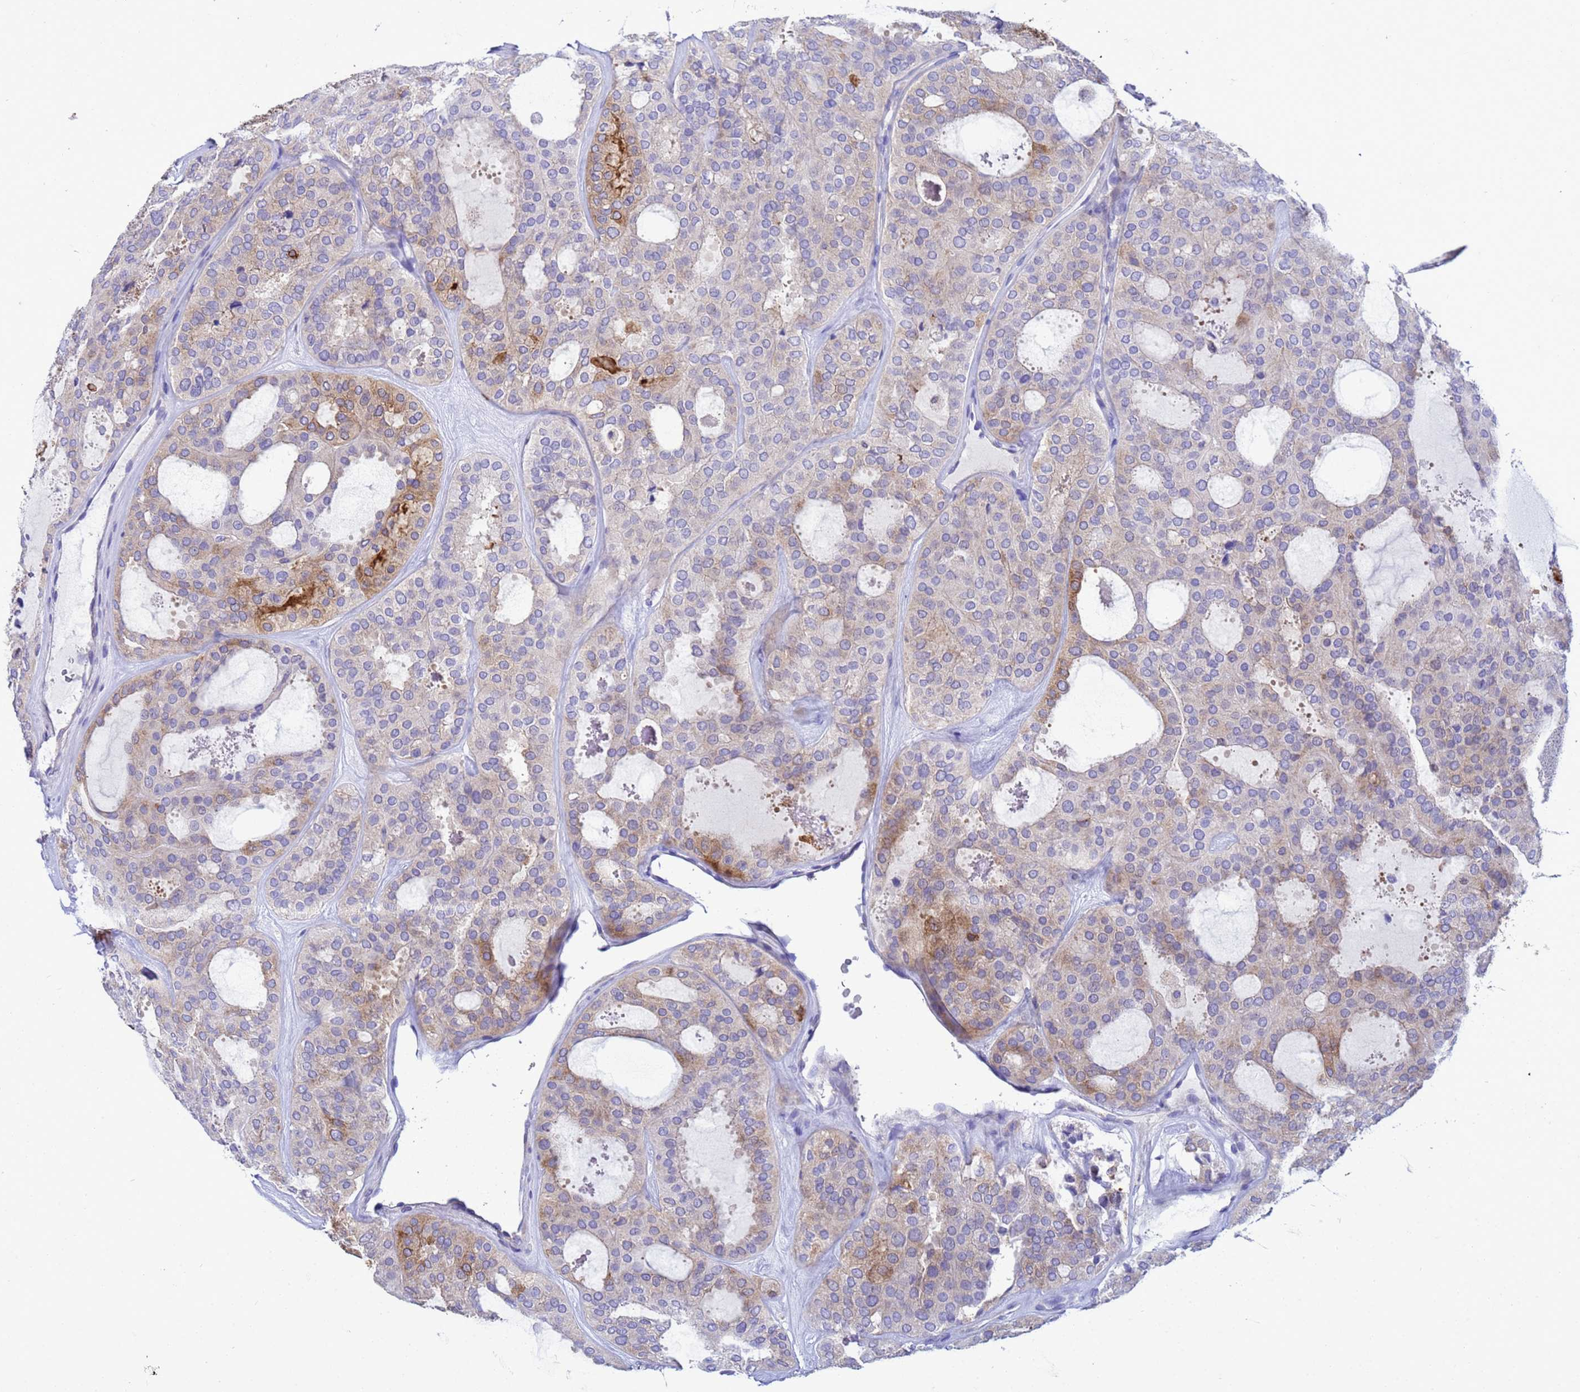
{"staining": {"intensity": "moderate", "quantity": "<25%", "location": "cytoplasmic/membranous"}, "tissue": "thyroid cancer", "cell_type": "Tumor cells", "image_type": "cancer", "snomed": [{"axis": "morphology", "description": "Follicular adenoma carcinoma, NOS"}, {"axis": "topography", "description": "Thyroid gland"}], "caption": "The micrograph shows a brown stain indicating the presence of a protein in the cytoplasmic/membranous of tumor cells in thyroid follicular adenoma carcinoma.", "gene": "EZR", "patient": {"sex": "male", "age": 75}}